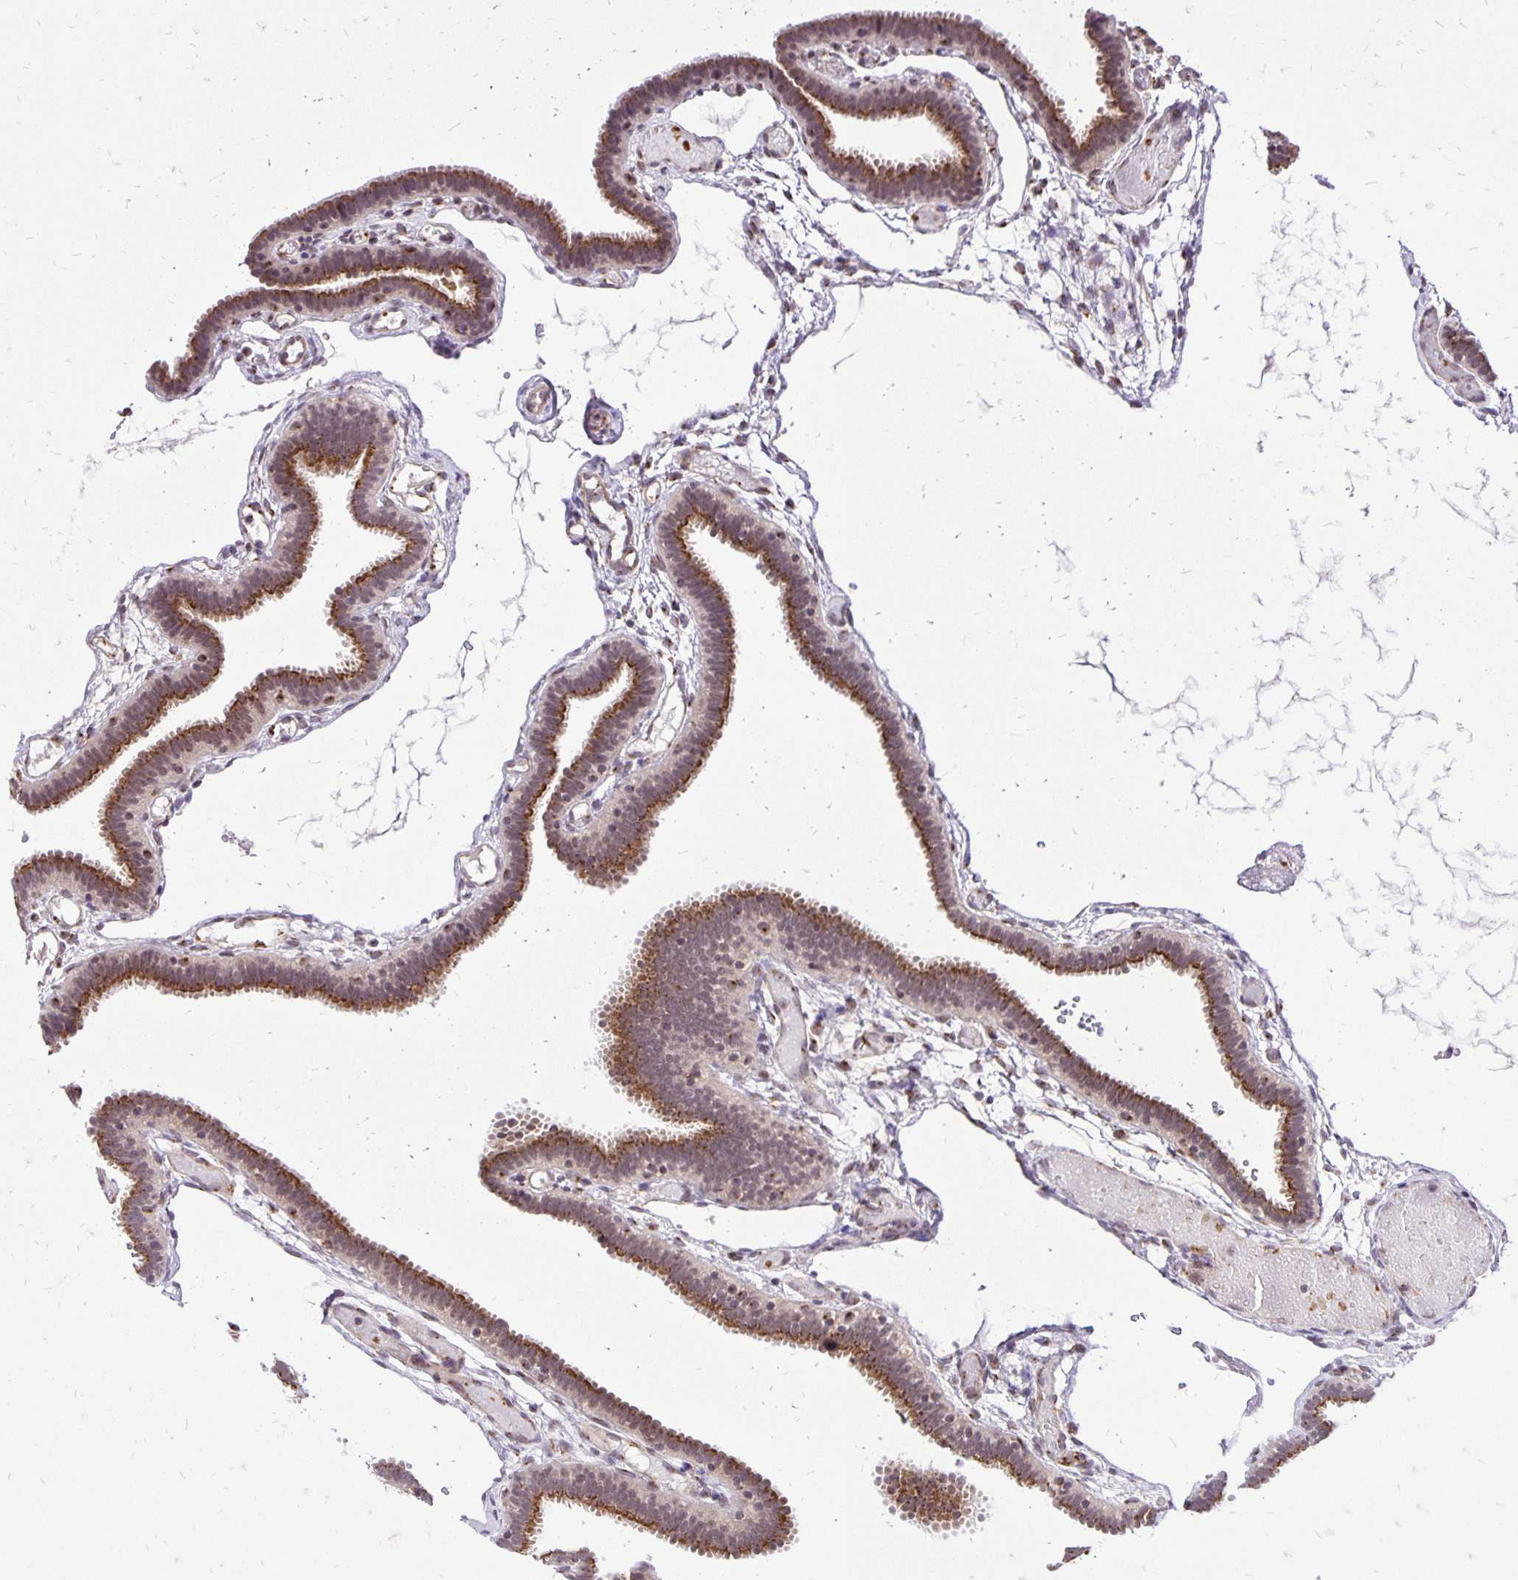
{"staining": {"intensity": "moderate", "quantity": ">75%", "location": "cytoplasmic/membranous"}, "tissue": "fallopian tube", "cell_type": "Glandular cells", "image_type": "normal", "snomed": [{"axis": "morphology", "description": "Normal tissue, NOS"}, {"axis": "topography", "description": "Fallopian tube"}], "caption": "High-magnification brightfield microscopy of unremarkable fallopian tube stained with DAB (brown) and counterstained with hematoxylin (blue). glandular cells exhibit moderate cytoplasmic/membranous expression is present in about>75% of cells.", "gene": "GOLGA5", "patient": {"sex": "female", "age": 37}}